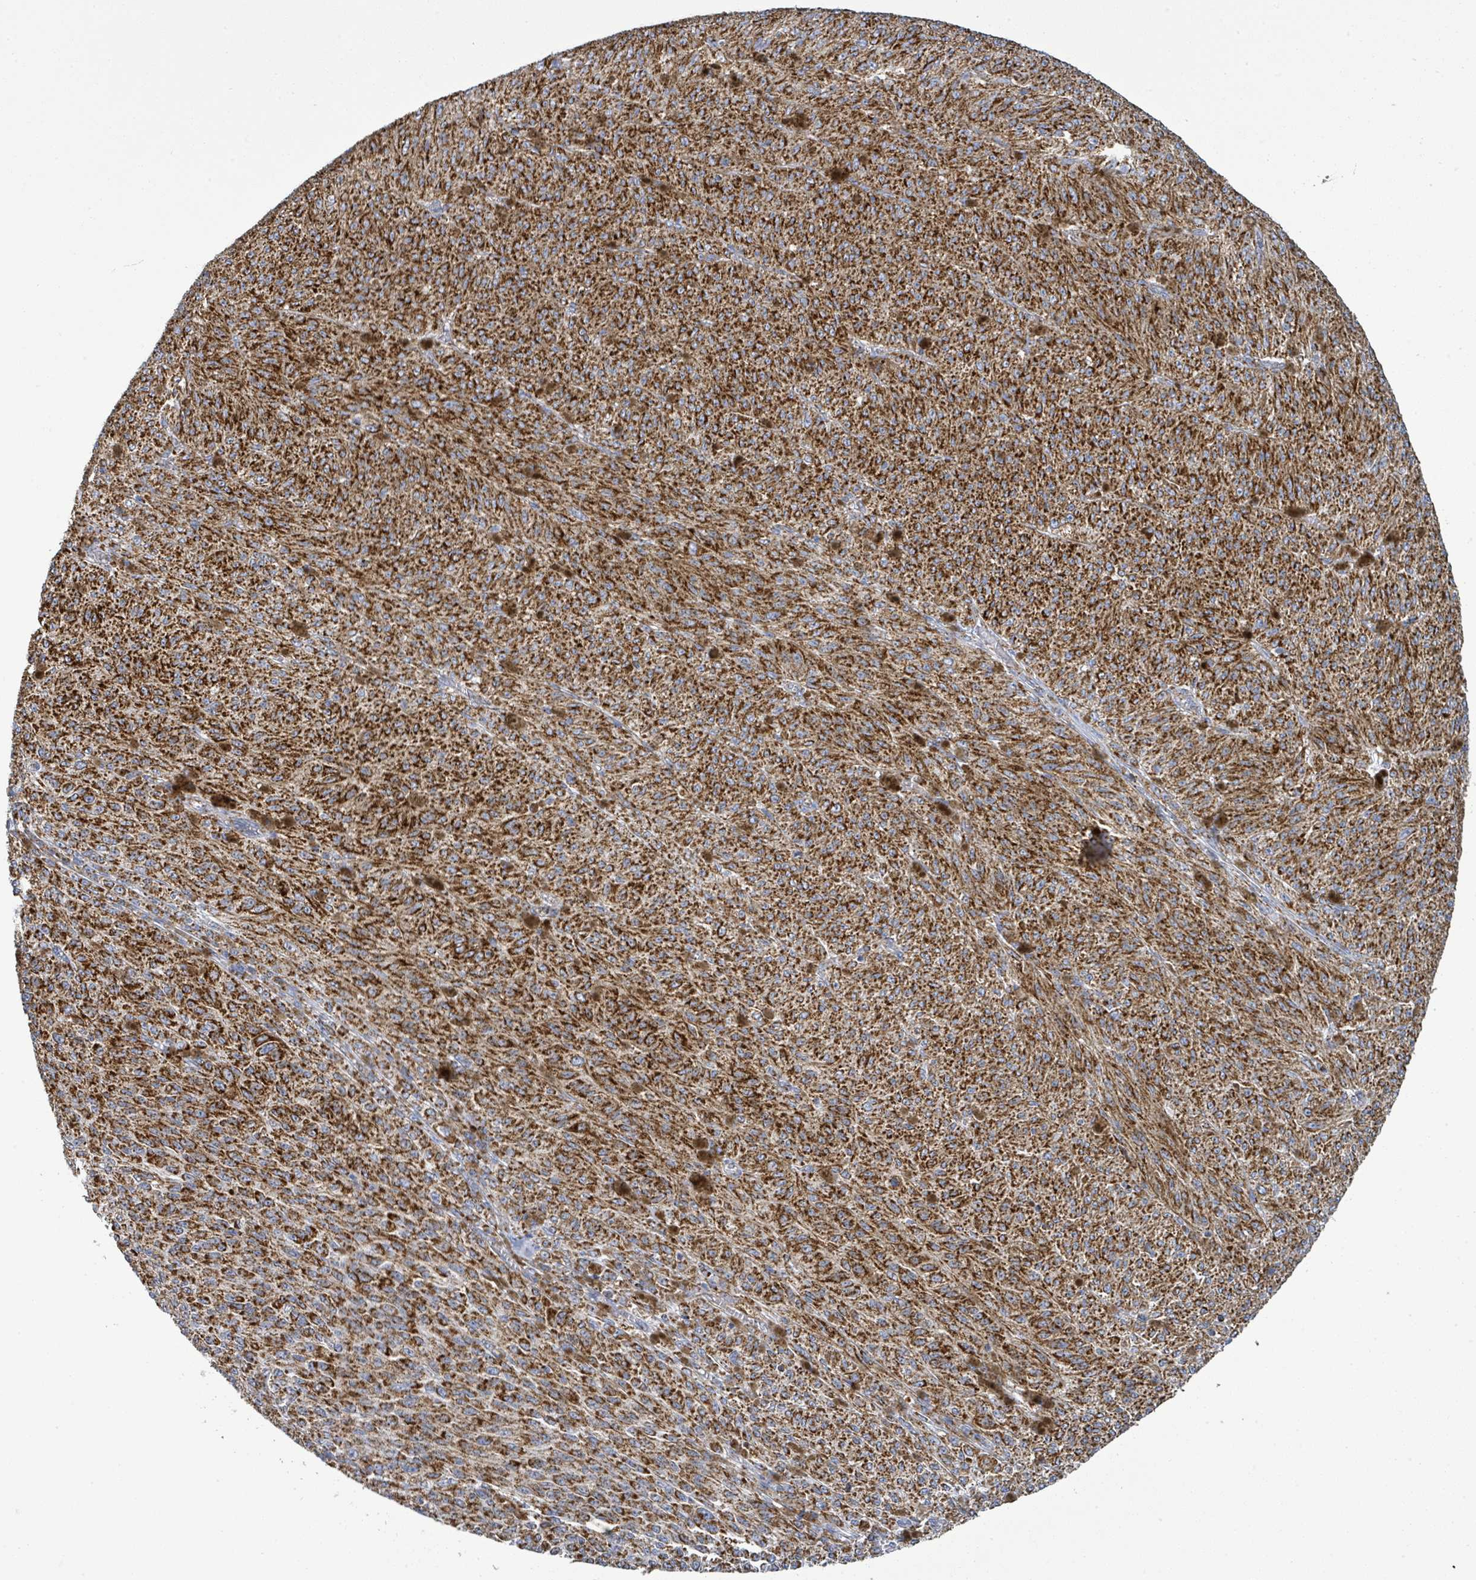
{"staining": {"intensity": "strong", "quantity": ">75%", "location": "cytoplasmic/membranous"}, "tissue": "melanoma", "cell_type": "Tumor cells", "image_type": "cancer", "snomed": [{"axis": "morphology", "description": "Malignant melanoma, NOS"}, {"axis": "topography", "description": "Skin"}], "caption": "Melanoma was stained to show a protein in brown. There is high levels of strong cytoplasmic/membranous staining in approximately >75% of tumor cells.", "gene": "SUCLG2", "patient": {"sex": "female", "age": 52}}